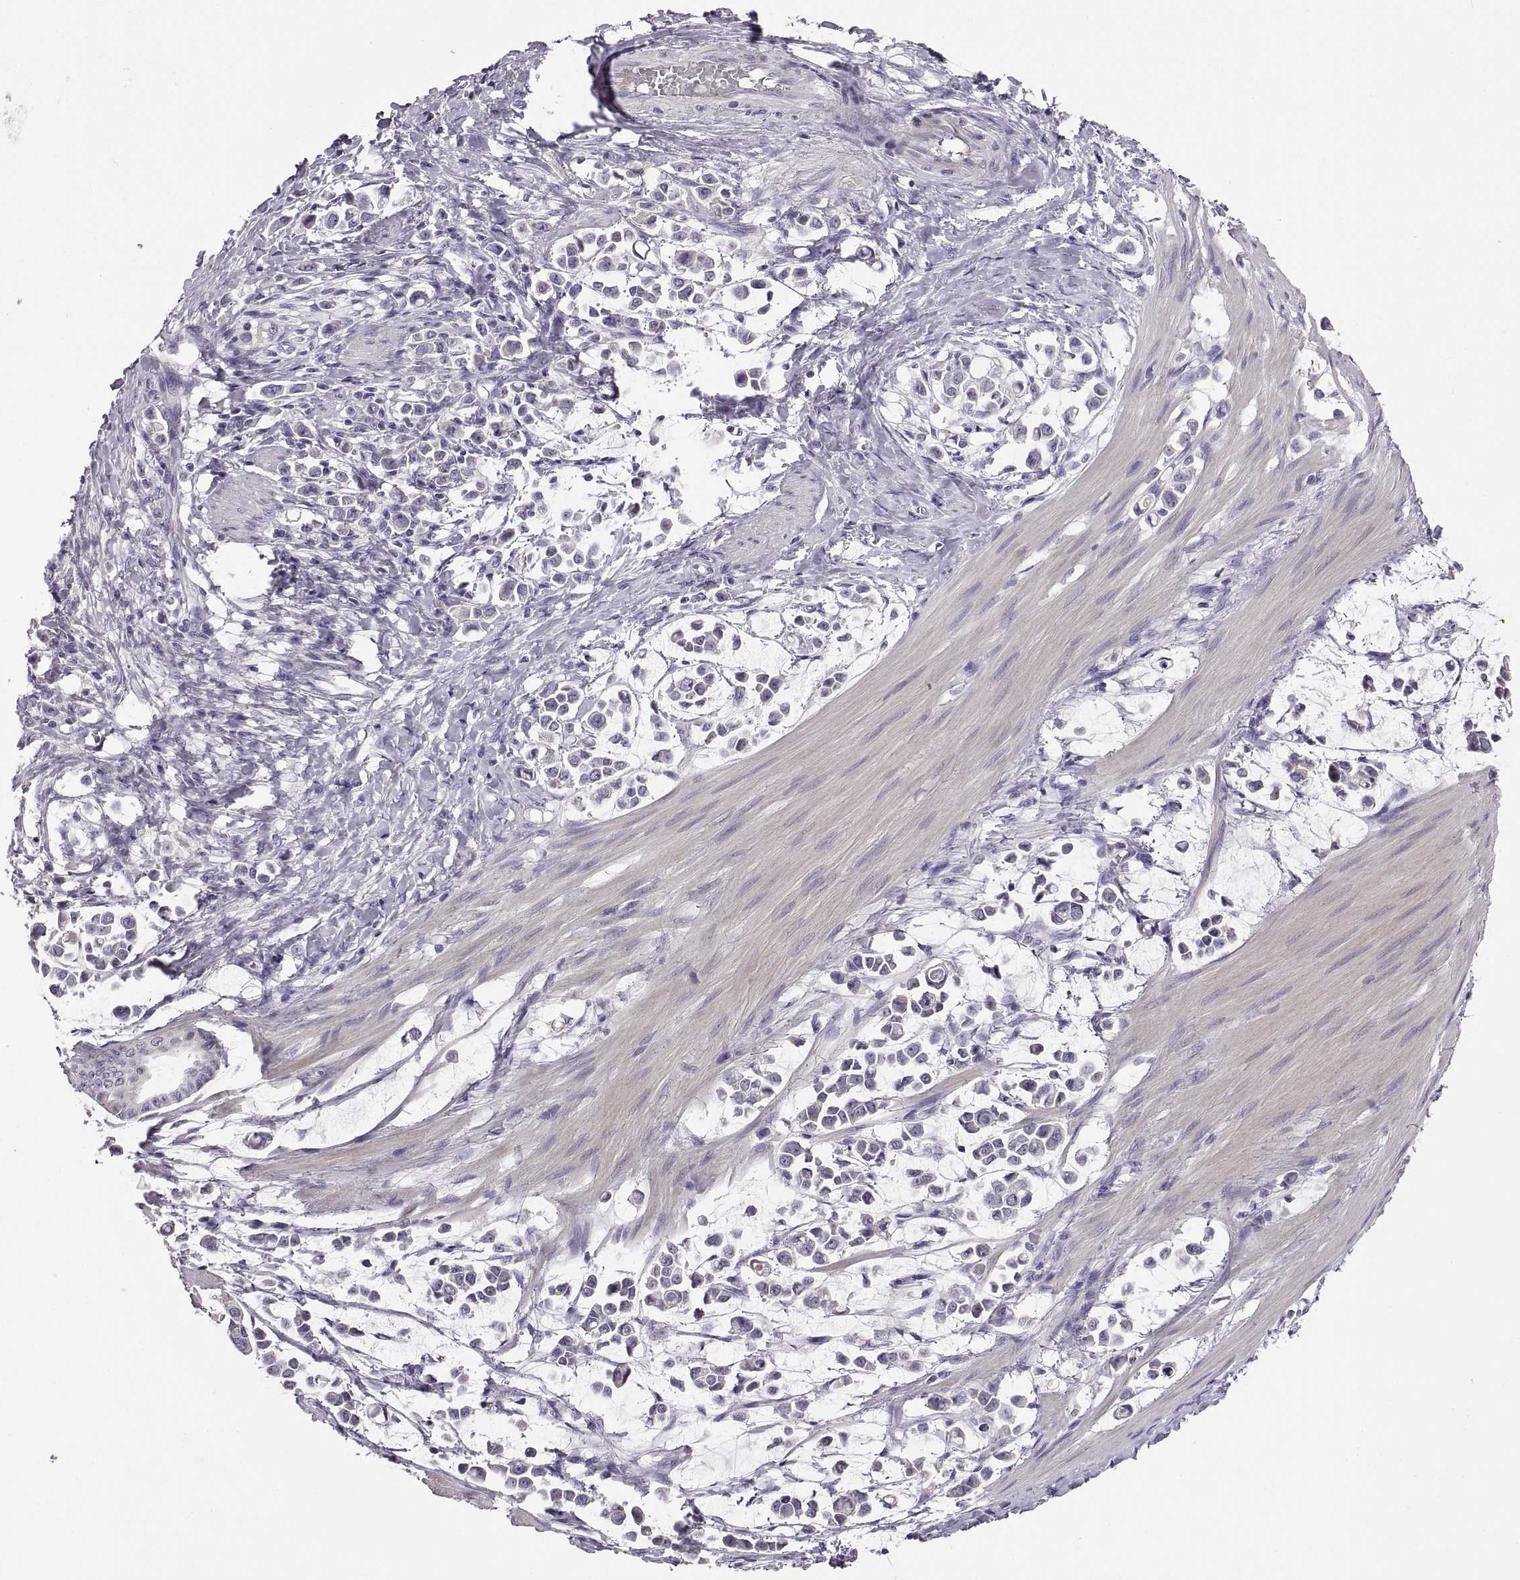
{"staining": {"intensity": "negative", "quantity": "none", "location": "none"}, "tissue": "stomach cancer", "cell_type": "Tumor cells", "image_type": "cancer", "snomed": [{"axis": "morphology", "description": "Adenocarcinoma, NOS"}, {"axis": "topography", "description": "Stomach"}], "caption": "Photomicrograph shows no significant protein expression in tumor cells of adenocarcinoma (stomach). (Brightfield microscopy of DAB (3,3'-diaminobenzidine) IHC at high magnification).", "gene": "ADAM32", "patient": {"sex": "male", "age": 82}}